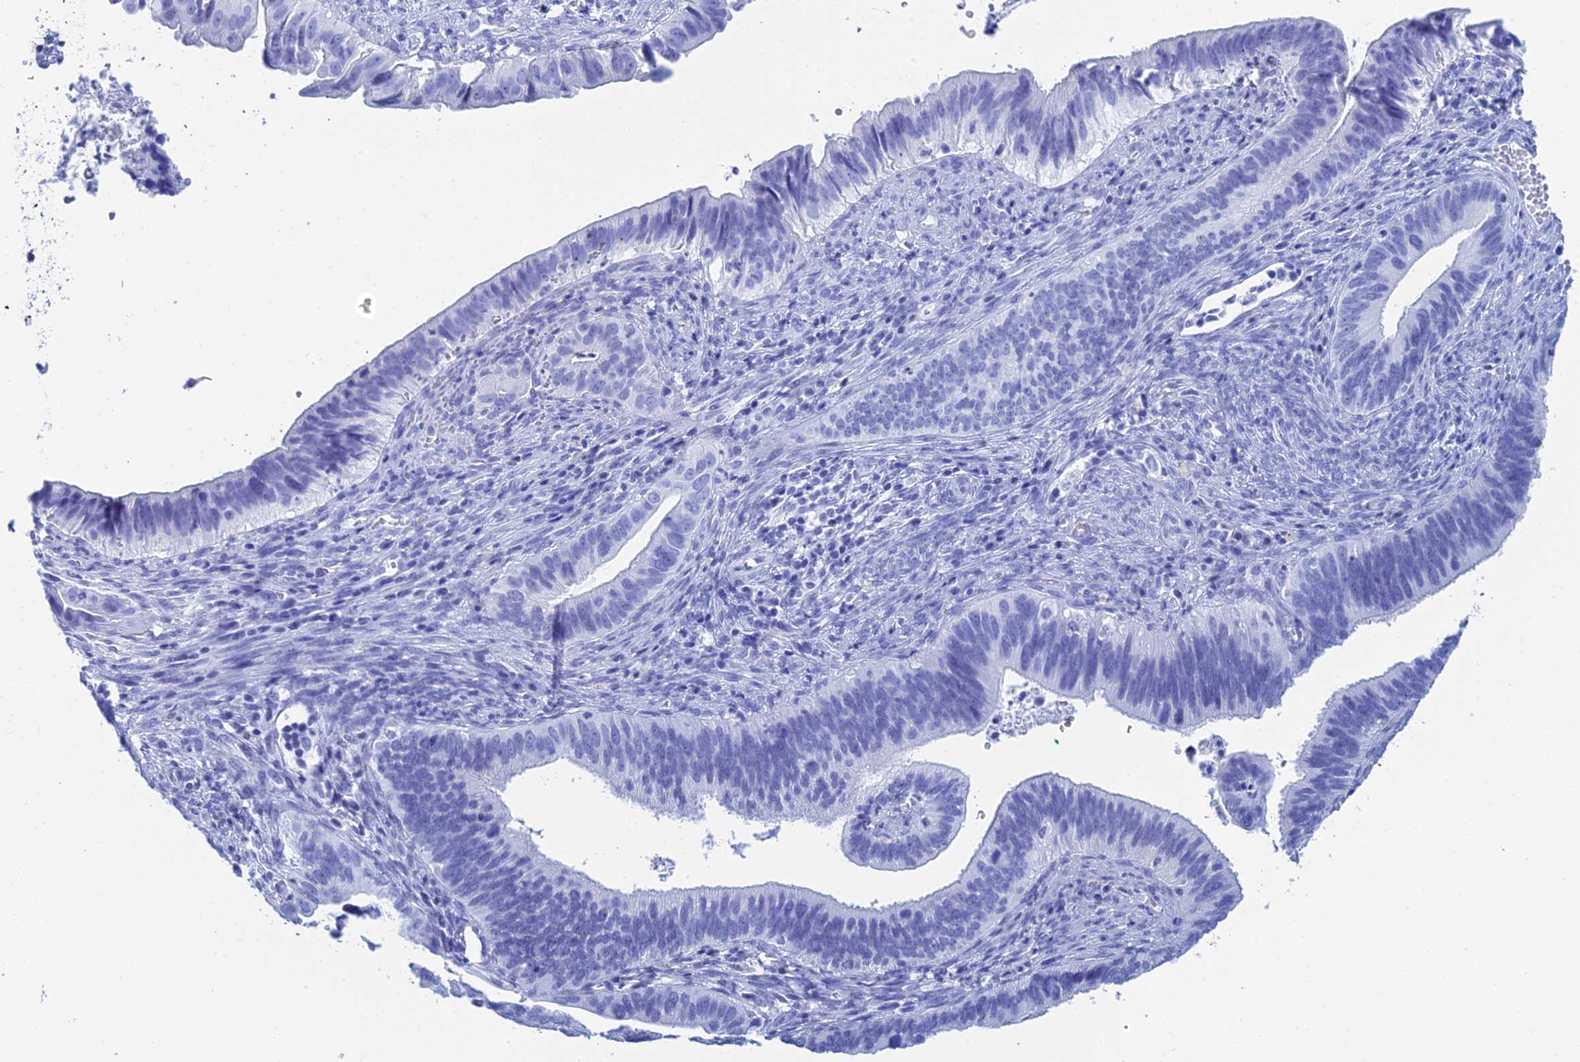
{"staining": {"intensity": "negative", "quantity": "none", "location": "none"}, "tissue": "cervical cancer", "cell_type": "Tumor cells", "image_type": "cancer", "snomed": [{"axis": "morphology", "description": "Adenocarcinoma, NOS"}, {"axis": "topography", "description": "Cervix"}], "caption": "High magnification brightfield microscopy of cervical cancer stained with DAB (brown) and counterstained with hematoxylin (blue): tumor cells show no significant positivity.", "gene": "TEX101", "patient": {"sex": "female", "age": 42}}